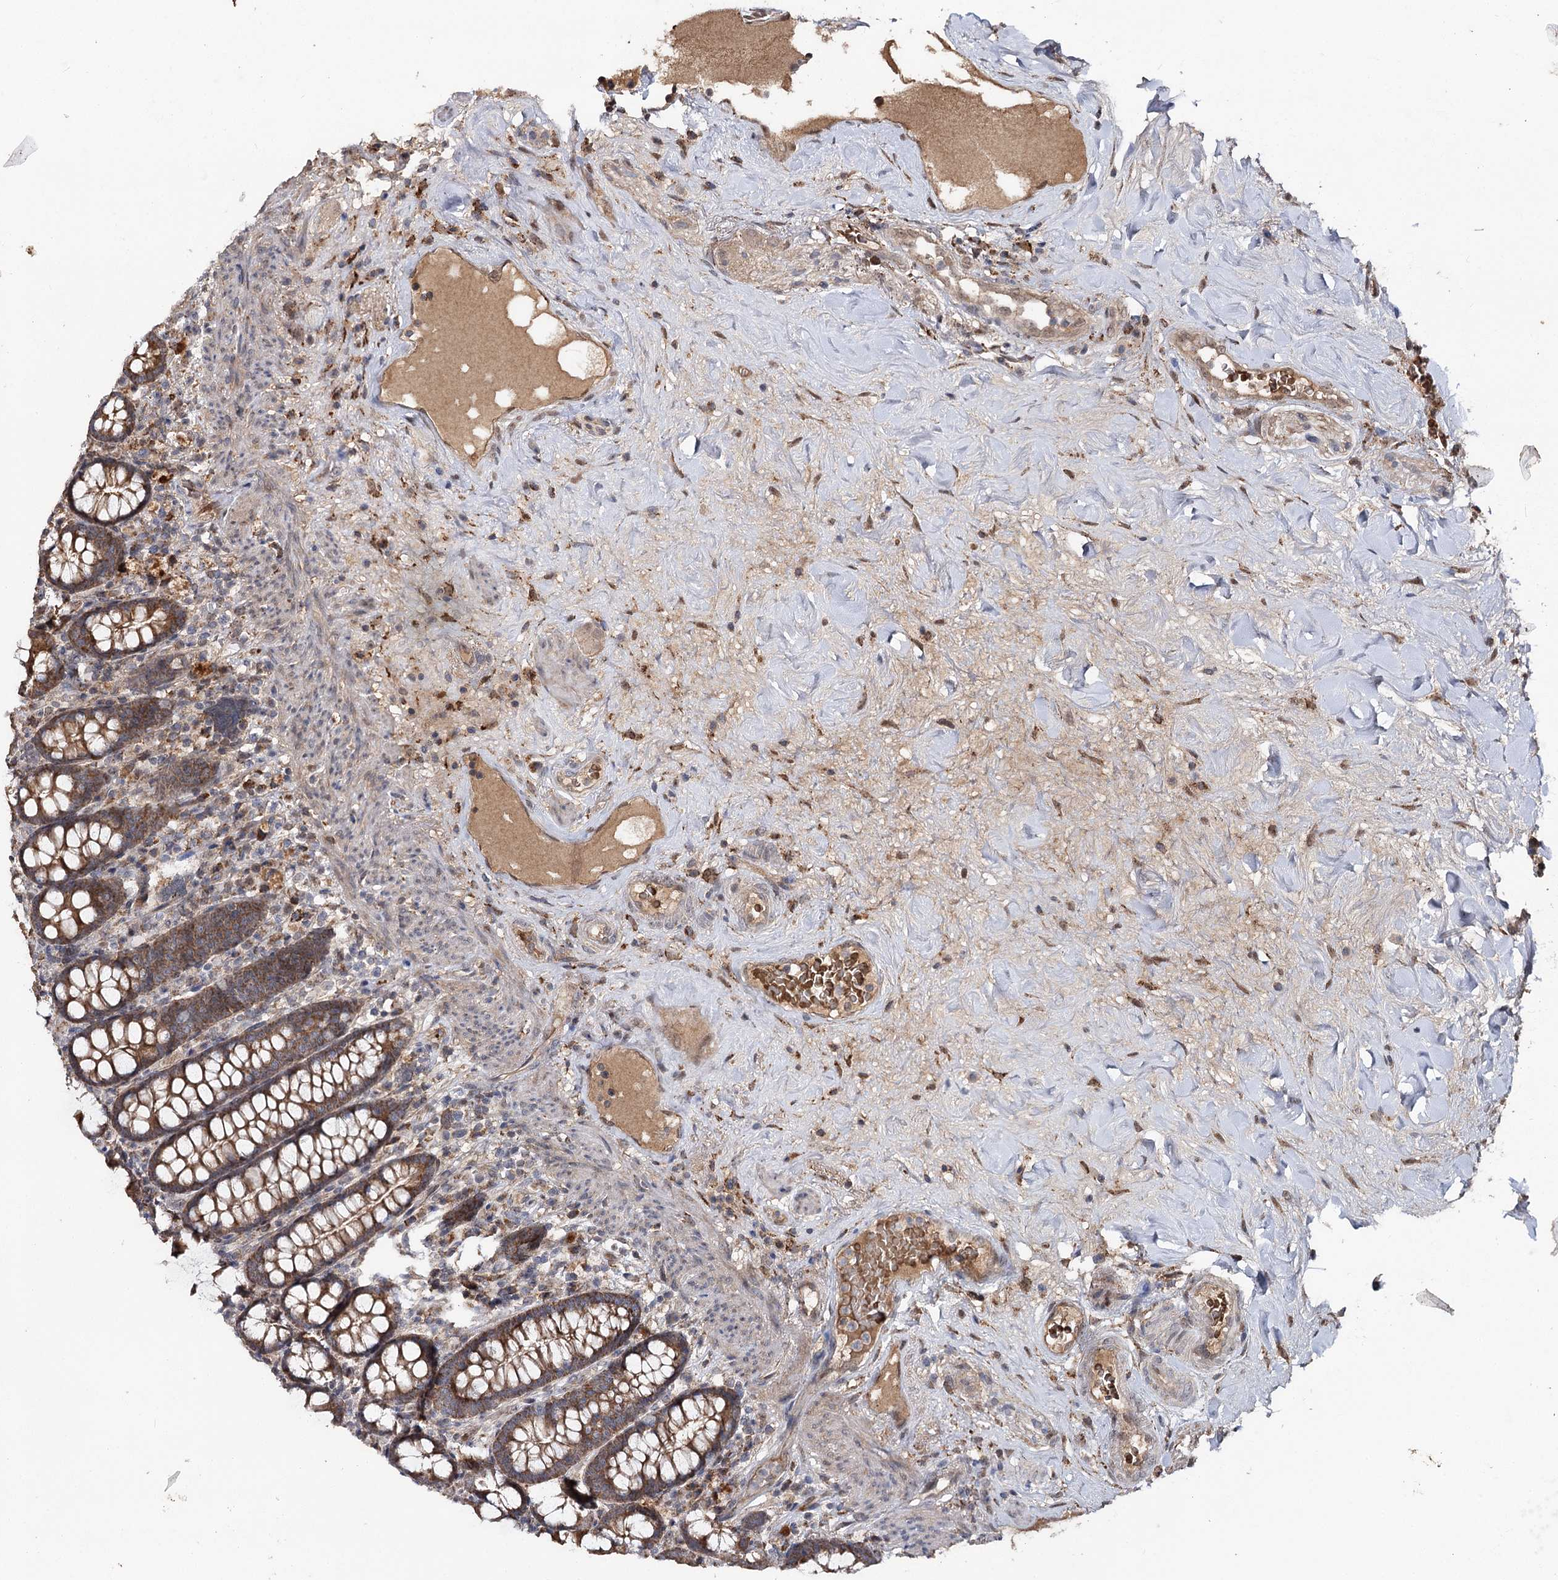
{"staining": {"intensity": "moderate", "quantity": ">75%", "location": "cytoplasmic/membranous"}, "tissue": "colon", "cell_type": "Endothelial cells", "image_type": "normal", "snomed": [{"axis": "morphology", "description": "Normal tissue, NOS"}, {"axis": "topography", "description": "Colon"}], "caption": "Protein expression analysis of benign human colon reveals moderate cytoplasmic/membranous expression in about >75% of endothelial cells. The protein of interest is shown in brown color, while the nuclei are stained blue.", "gene": "MSANTD2", "patient": {"sex": "female", "age": 79}}